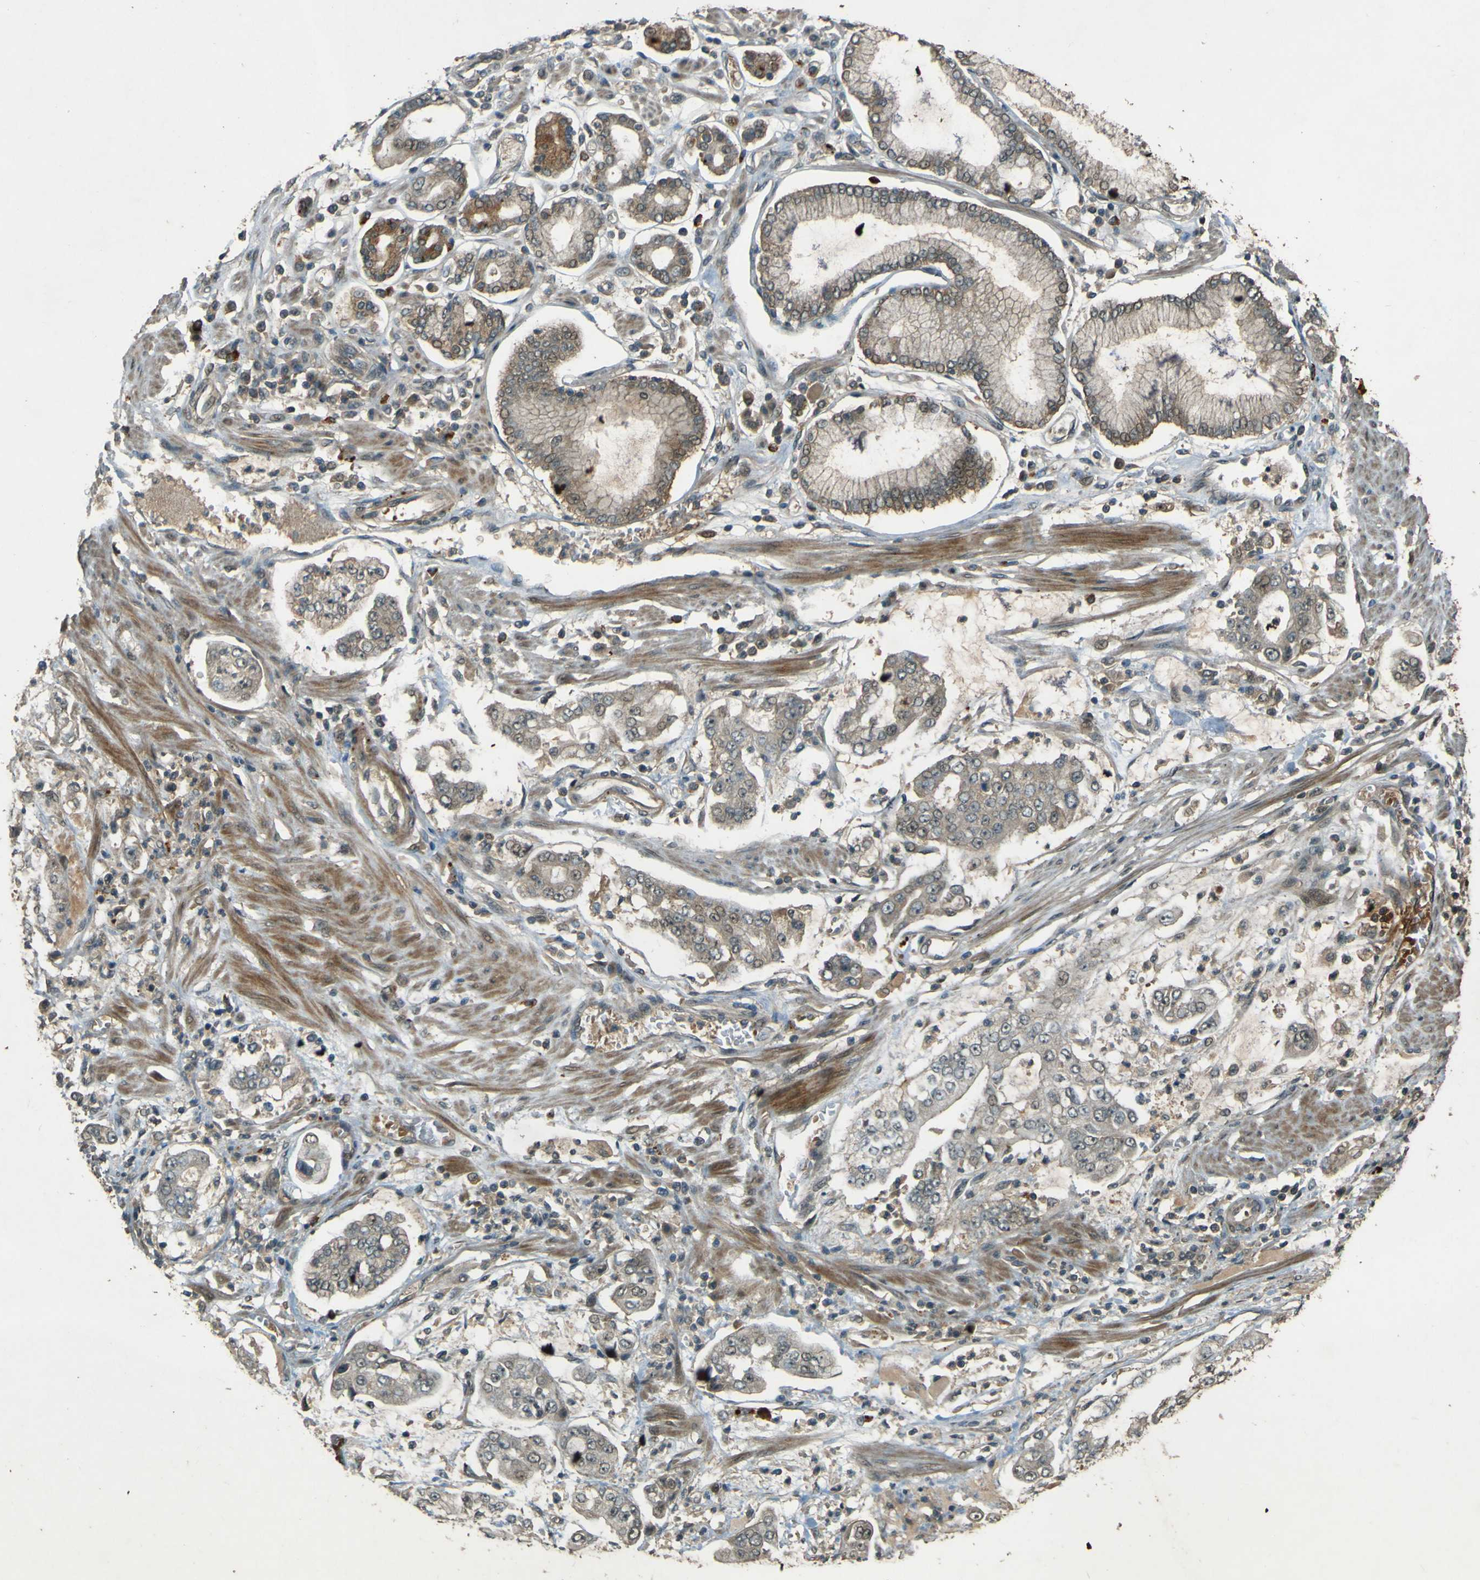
{"staining": {"intensity": "weak", "quantity": ">75%", "location": "cytoplasmic/membranous"}, "tissue": "stomach cancer", "cell_type": "Tumor cells", "image_type": "cancer", "snomed": [{"axis": "morphology", "description": "Adenocarcinoma, NOS"}, {"axis": "topography", "description": "Stomach"}], "caption": "Stomach cancer tissue reveals weak cytoplasmic/membranous staining in about >75% of tumor cells, visualized by immunohistochemistry.", "gene": "MPDZ", "patient": {"sex": "male", "age": 76}}